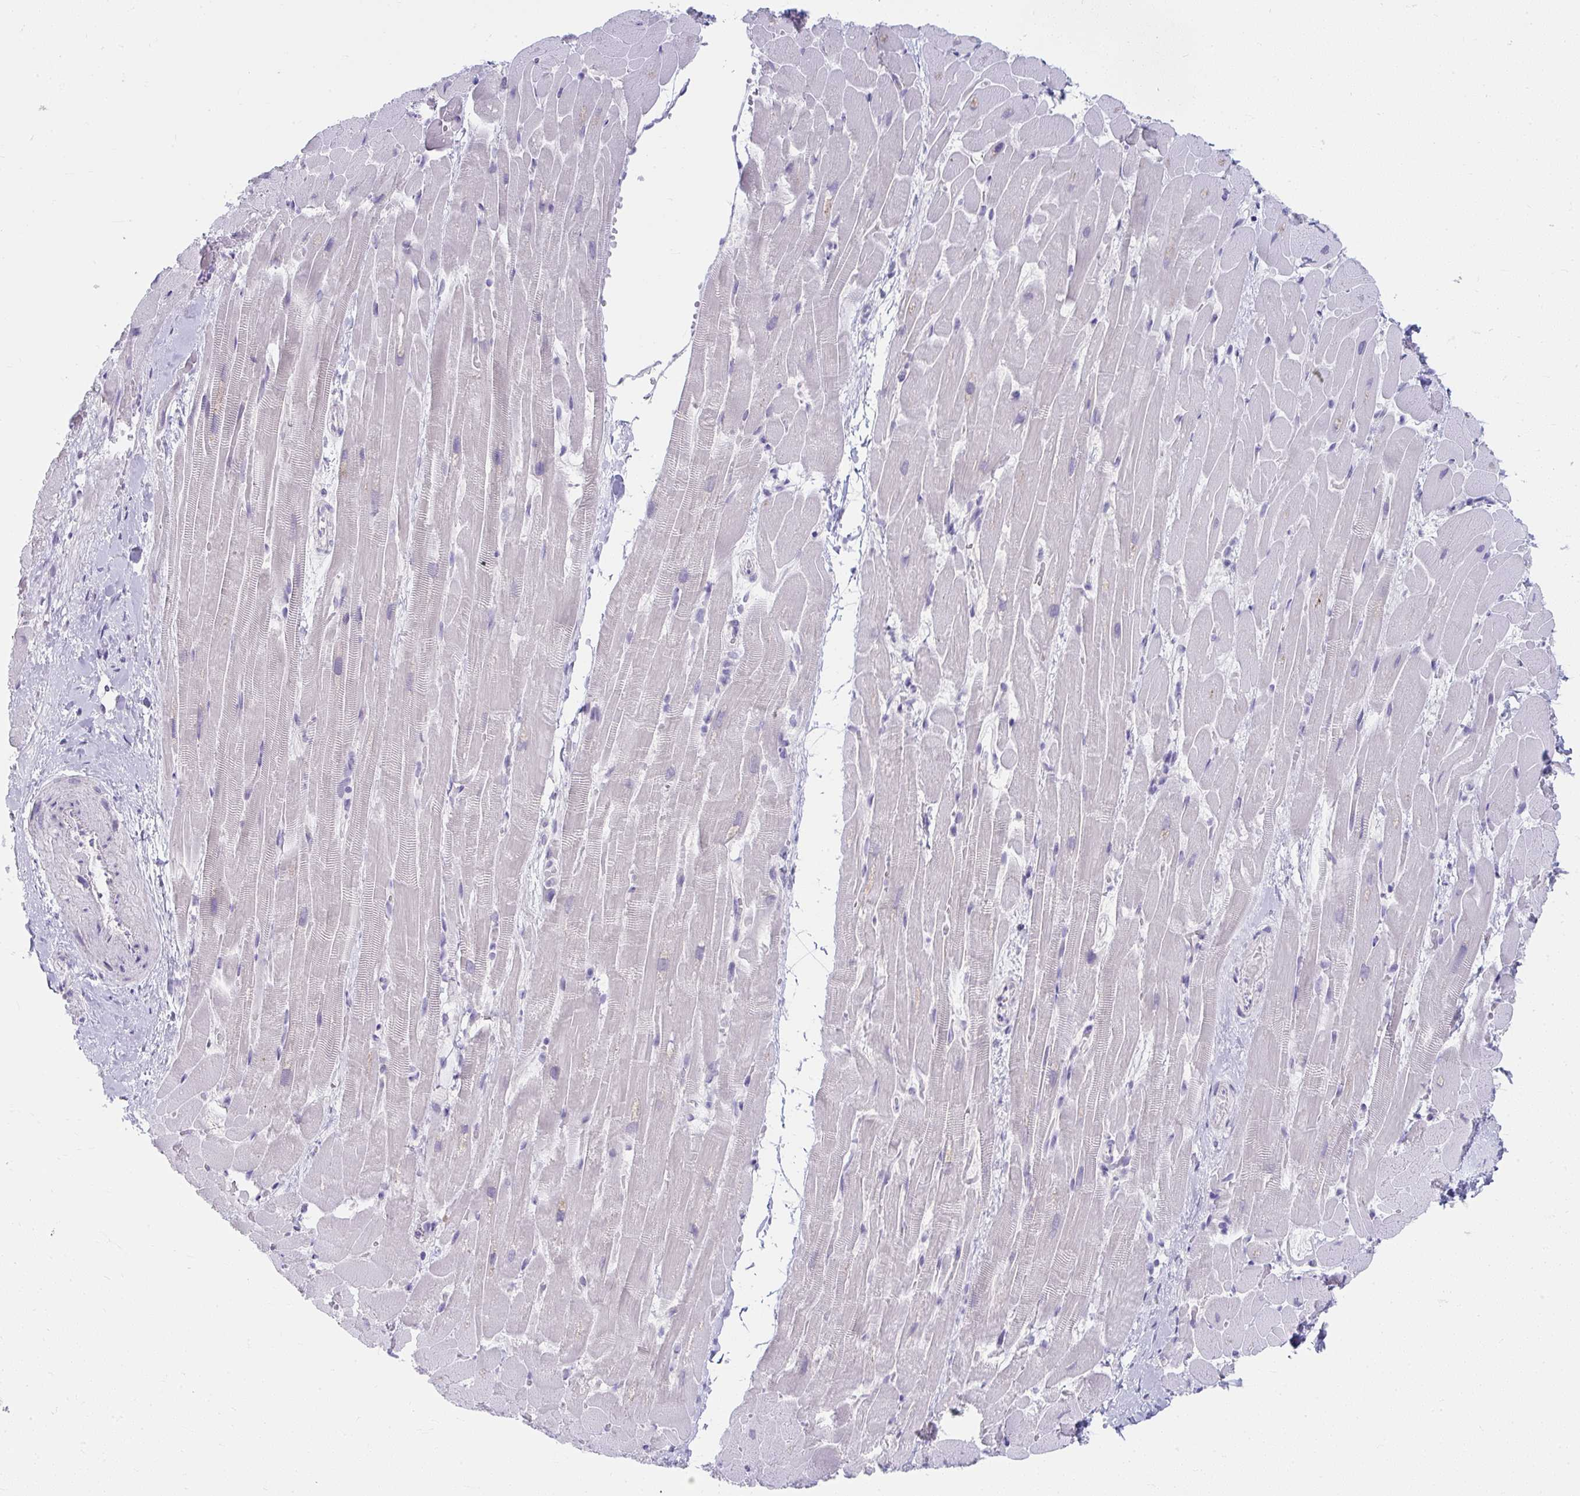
{"staining": {"intensity": "negative", "quantity": "none", "location": "none"}, "tissue": "heart muscle", "cell_type": "Cardiomyocytes", "image_type": "normal", "snomed": [{"axis": "morphology", "description": "Normal tissue, NOS"}, {"axis": "topography", "description": "Heart"}], "caption": "Immunohistochemistry (IHC) histopathology image of benign human heart muscle stained for a protein (brown), which exhibits no positivity in cardiomyocytes.", "gene": "UGT3A2", "patient": {"sex": "male", "age": 37}}